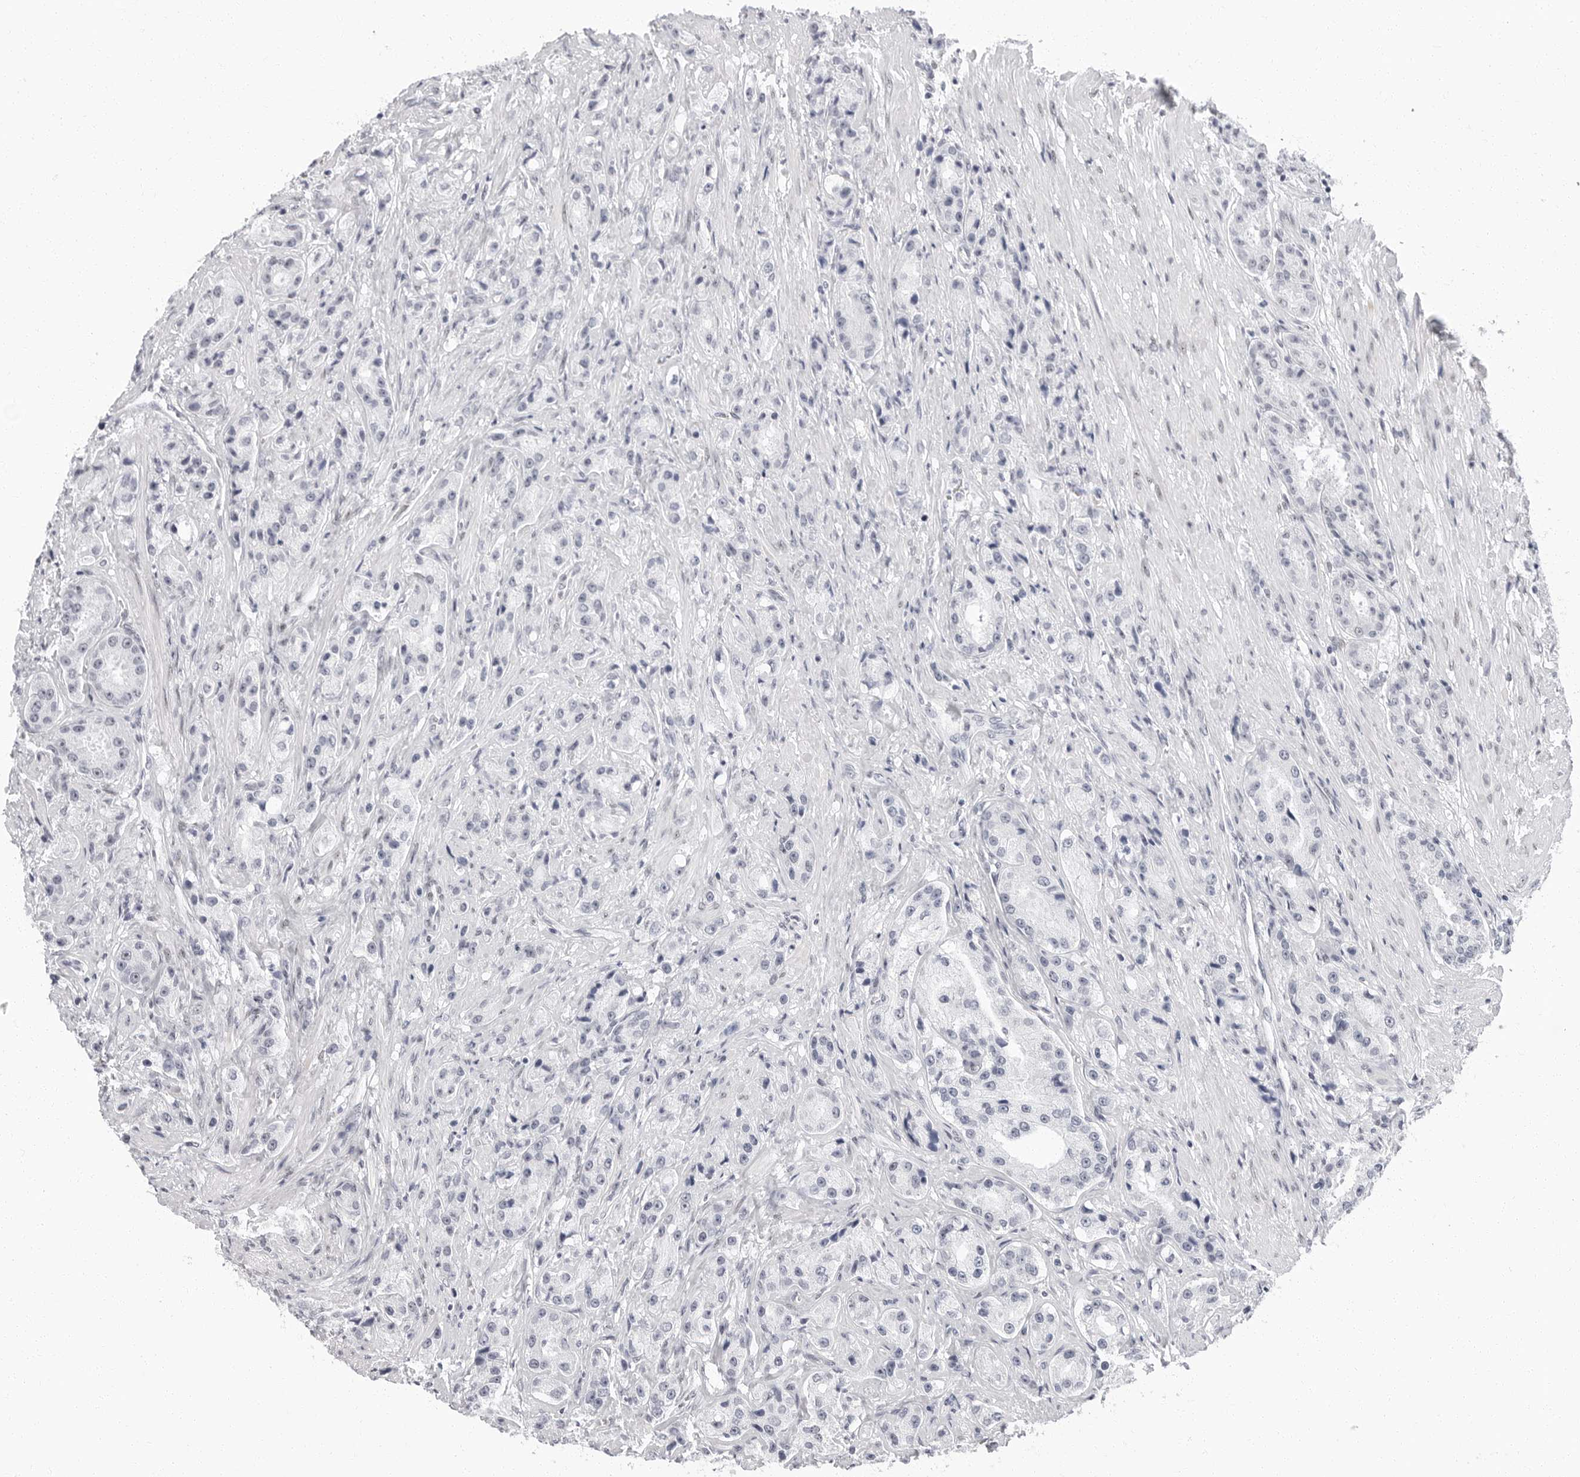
{"staining": {"intensity": "negative", "quantity": "none", "location": "none"}, "tissue": "prostate cancer", "cell_type": "Tumor cells", "image_type": "cancer", "snomed": [{"axis": "morphology", "description": "Adenocarcinoma, High grade"}, {"axis": "topography", "description": "Prostate"}], "caption": "Tumor cells show no significant staining in adenocarcinoma (high-grade) (prostate). (DAB immunohistochemistry, high magnification).", "gene": "VEZF1", "patient": {"sex": "male", "age": 60}}